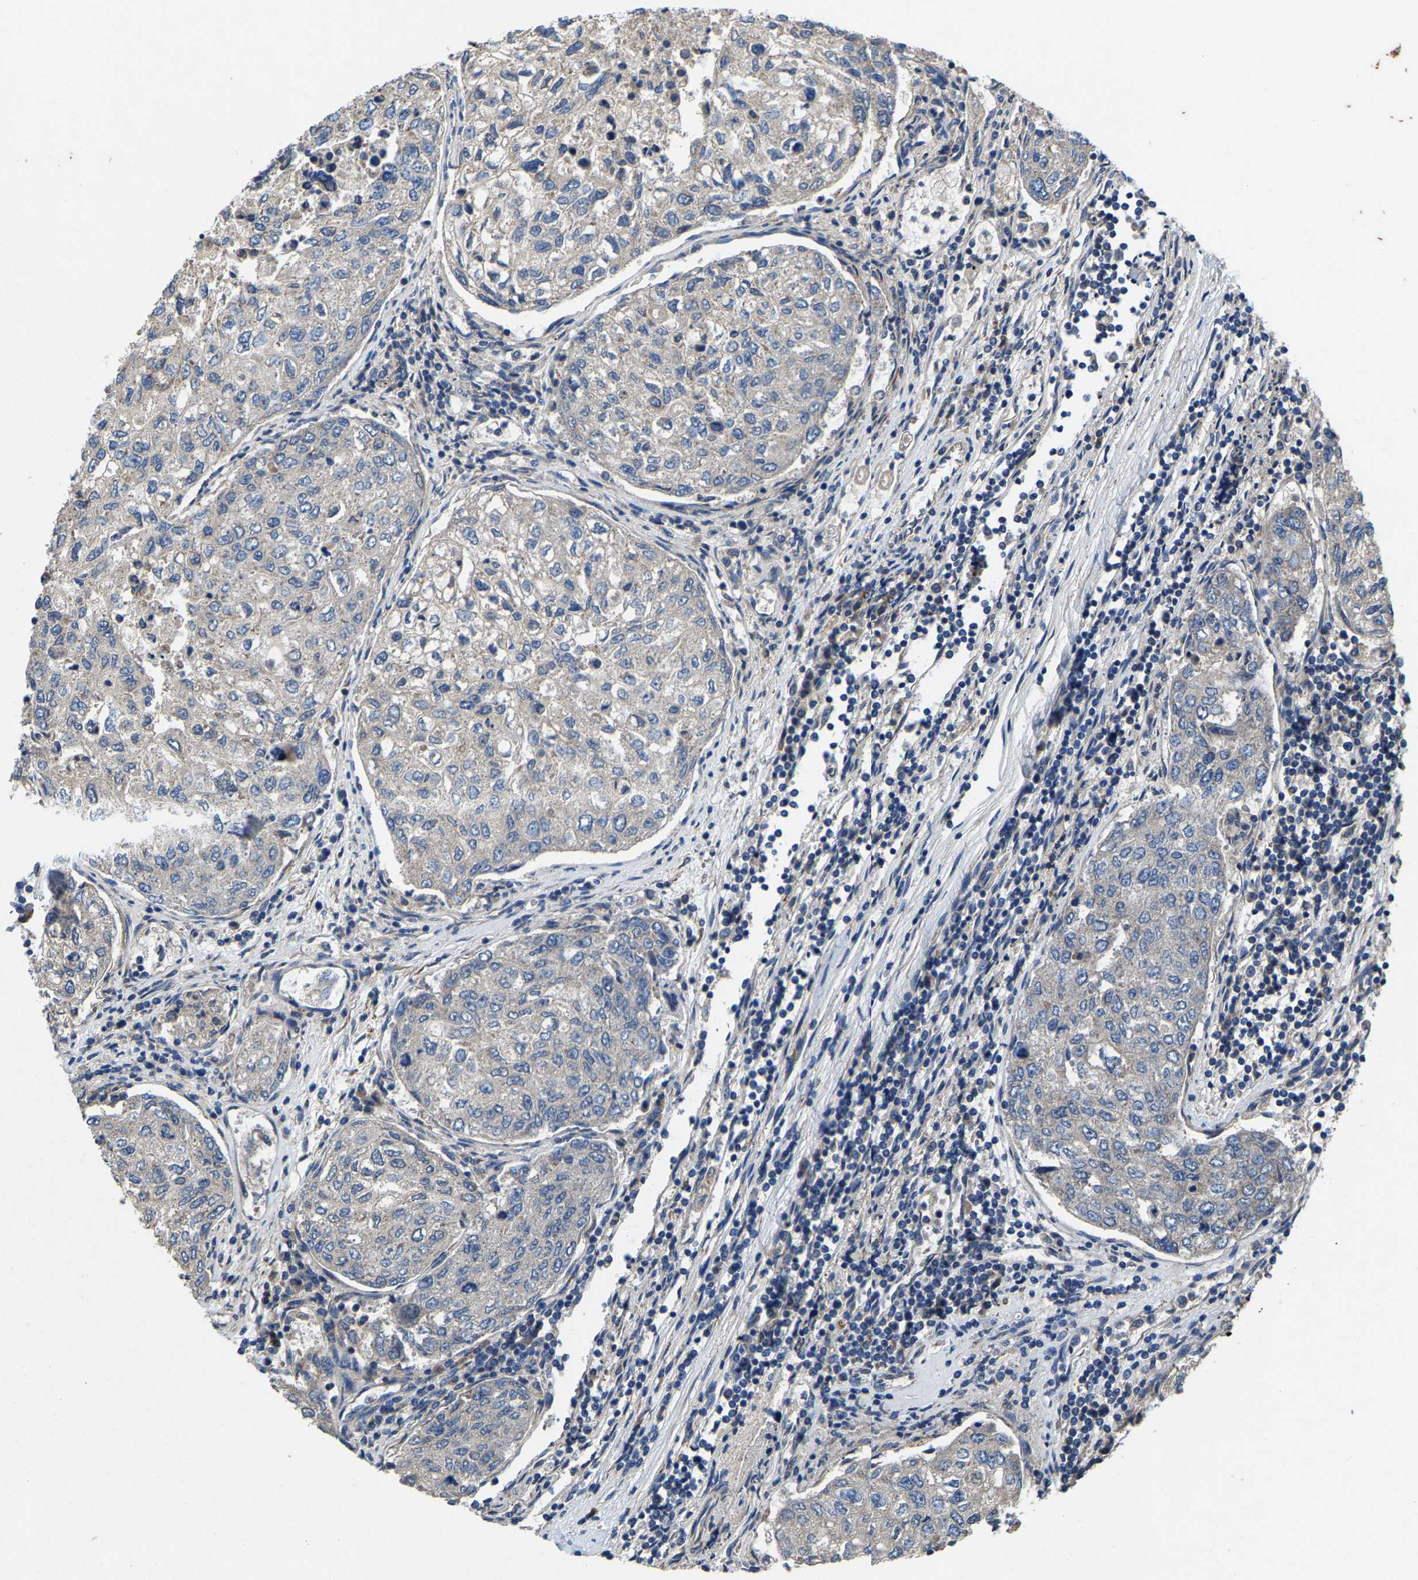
{"staining": {"intensity": "negative", "quantity": "none", "location": "none"}, "tissue": "urothelial cancer", "cell_type": "Tumor cells", "image_type": "cancer", "snomed": [{"axis": "morphology", "description": "Urothelial carcinoma, High grade"}, {"axis": "topography", "description": "Lymph node"}, {"axis": "topography", "description": "Urinary bladder"}], "caption": "There is no significant positivity in tumor cells of high-grade urothelial carcinoma. (Brightfield microscopy of DAB IHC at high magnification).", "gene": "PDP1", "patient": {"sex": "male", "age": 51}}